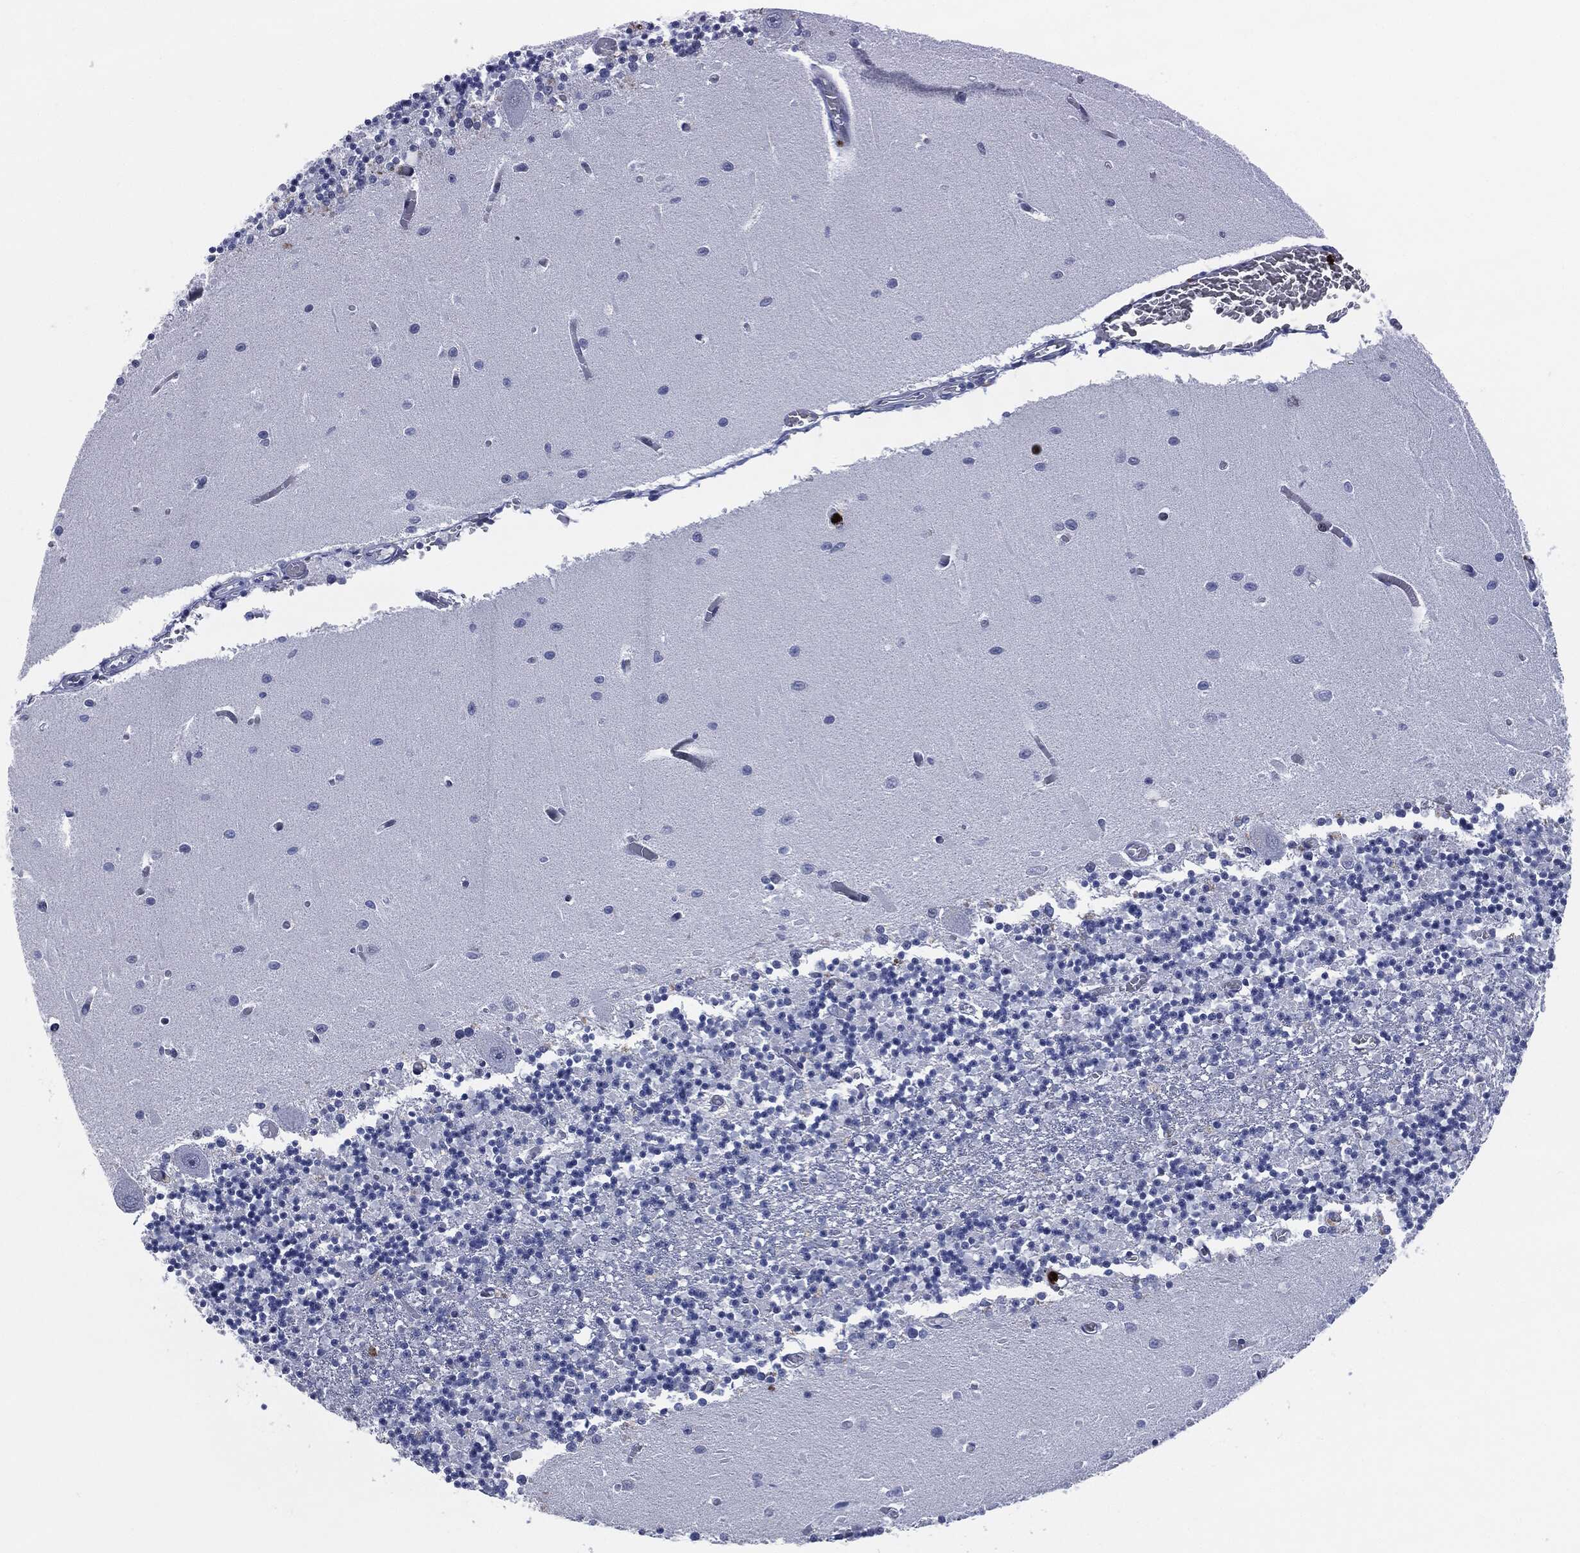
{"staining": {"intensity": "negative", "quantity": "none", "location": "none"}, "tissue": "cerebellum", "cell_type": "Cells in granular layer", "image_type": "normal", "snomed": [{"axis": "morphology", "description": "Normal tissue, NOS"}, {"axis": "topography", "description": "Cerebellum"}], "caption": "High magnification brightfield microscopy of normal cerebellum stained with DAB (brown) and counterstained with hematoxylin (blue): cells in granular layer show no significant staining. (DAB (3,3'-diaminobenzidine) immunohistochemistry with hematoxylin counter stain).", "gene": "MPO", "patient": {"sex": "female", "age": 64}}